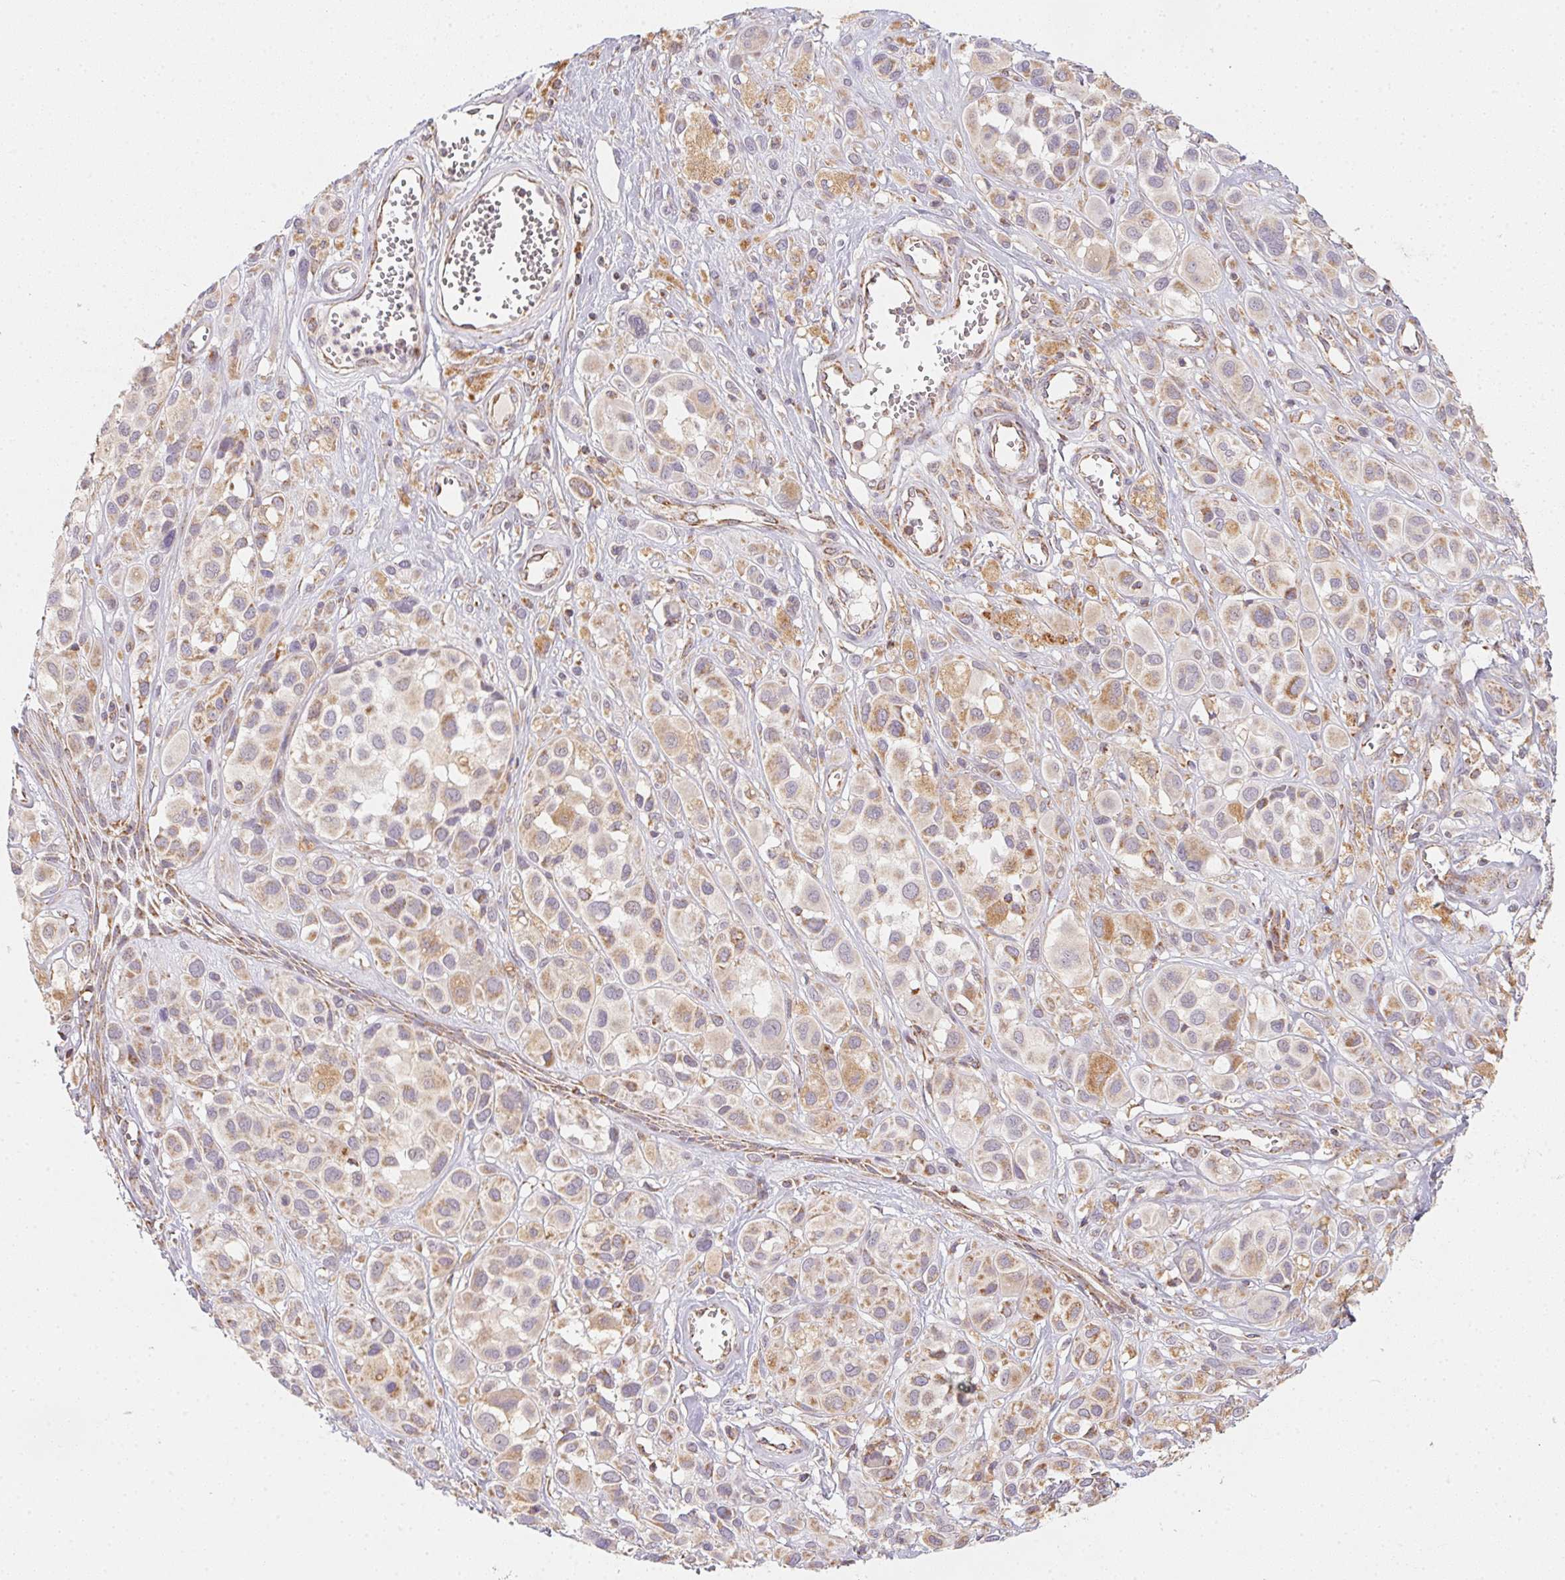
{"staining": {"intensity": "moderate", "quantity": "25%-75%", "location": "cytoplasmic/membranous"}, "tissue": "melanoma", "cell_type": "Tumor cells", "image_type": "cancer", "snomed": [{"axis": "morphology", "description": "Malignant melanoma, NOS"}, {"axis": "topography", "description": "Skin"}], "caption": "A brown stain shows moderate cytoplasmic/membranous expression of a protein in human melanoma tumor cells.", "gene": "NDUFS6", "patient": {"sex": "male", "age": 77}}